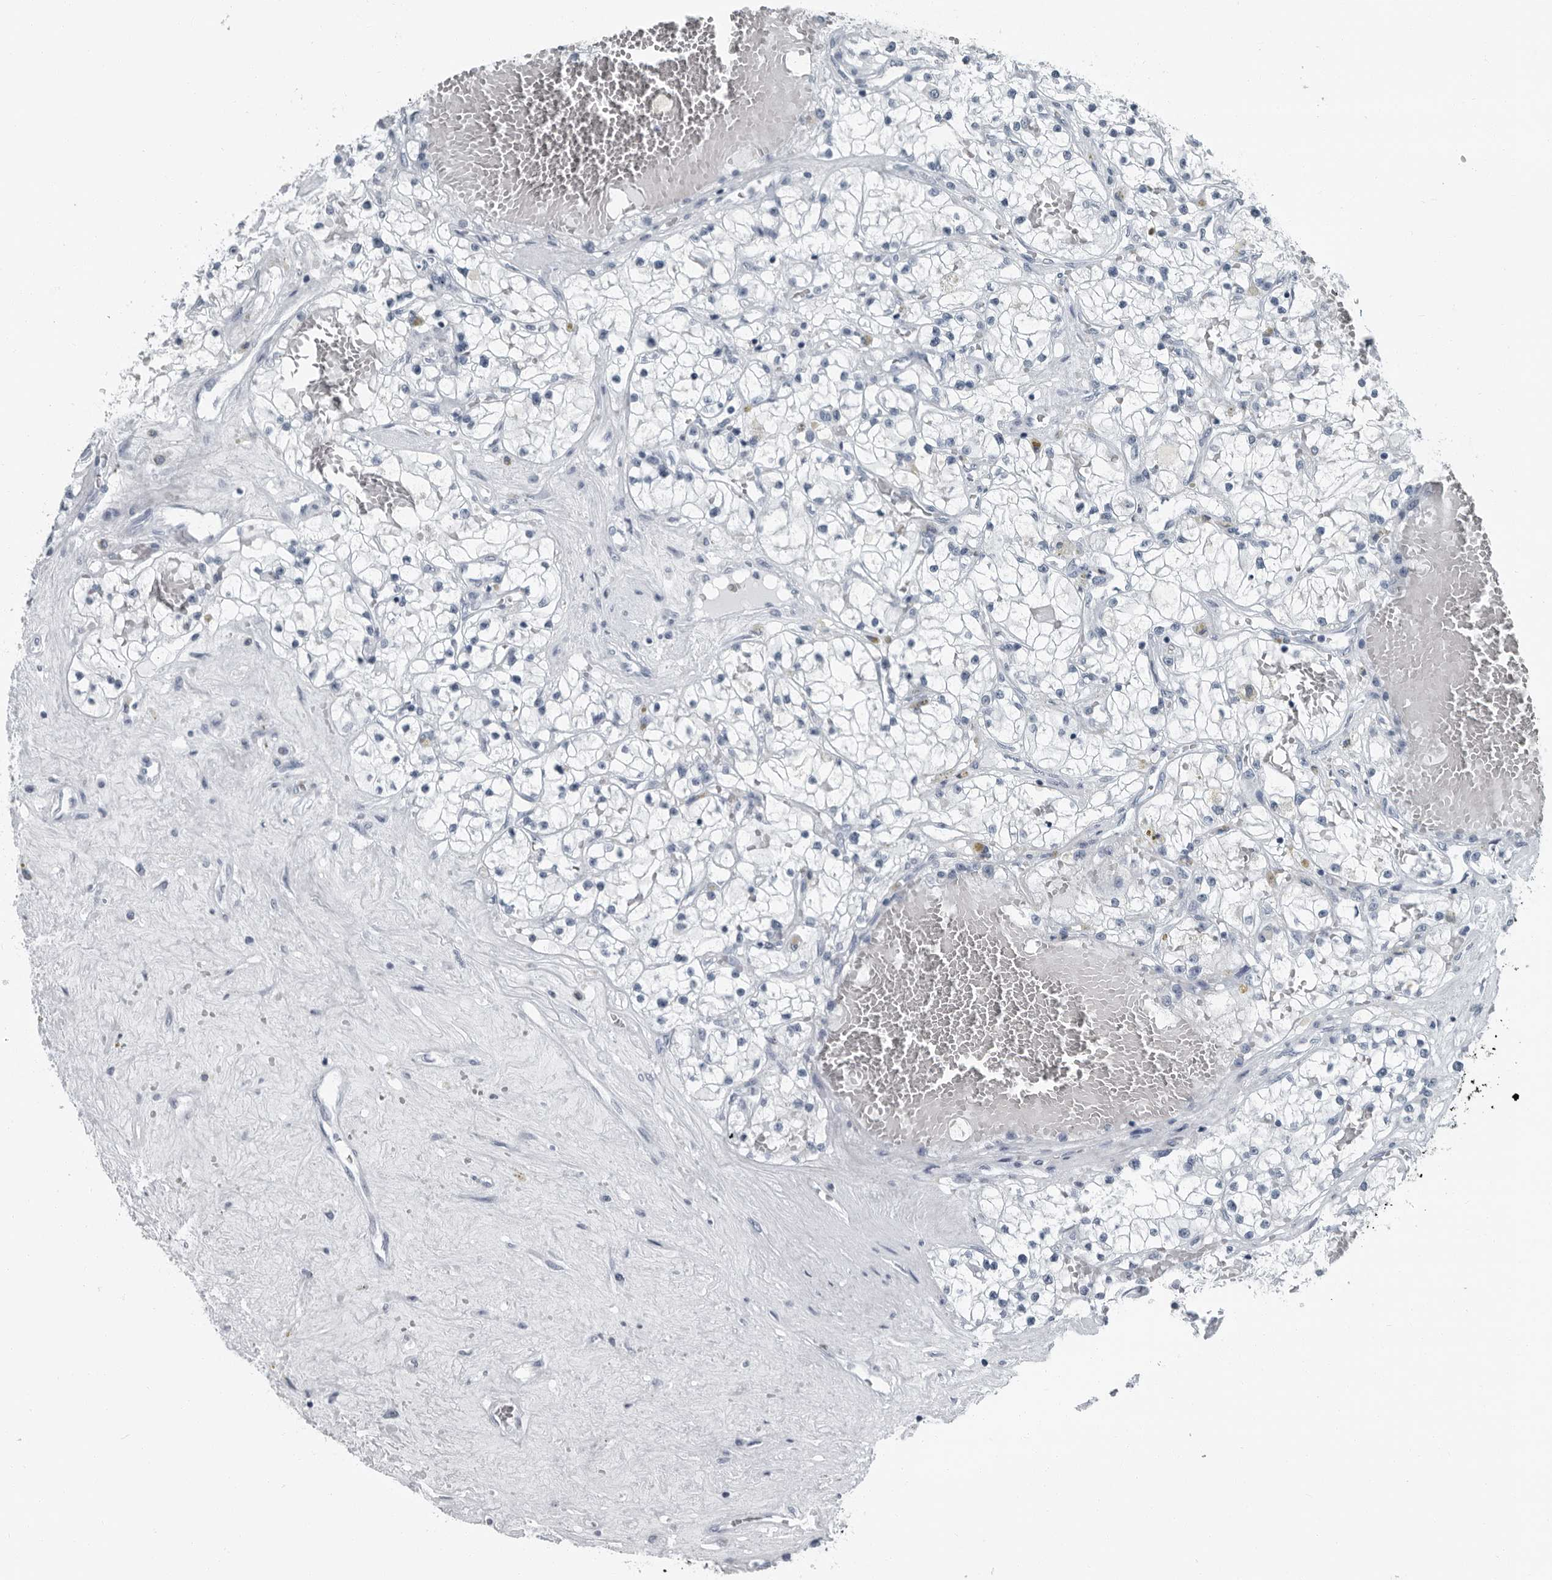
{"staining": {"intensity": "negative", "quantity": "none", "location": "none"}, "tissue": "renal cancer", "cell_type": "Tumor cells", "image_type": "cancer", "snomed": [{"axis": "morphology", "description": "Normal tissue, NOS"}, {"axis": "morphology", "description": "Adenocarcinoma, NOS"}, {"axis": "topography", "description": "Kidney"}], "caption": "High magnification brightfield microscopy of renal cancer (adenocarcinoma) stained with DAB (brown) and counterstained with hematoxylin (blue): tumor cells show no significant staining.", "gene": "PRSS1", "patient": {"sex": "male", "age": 68}}